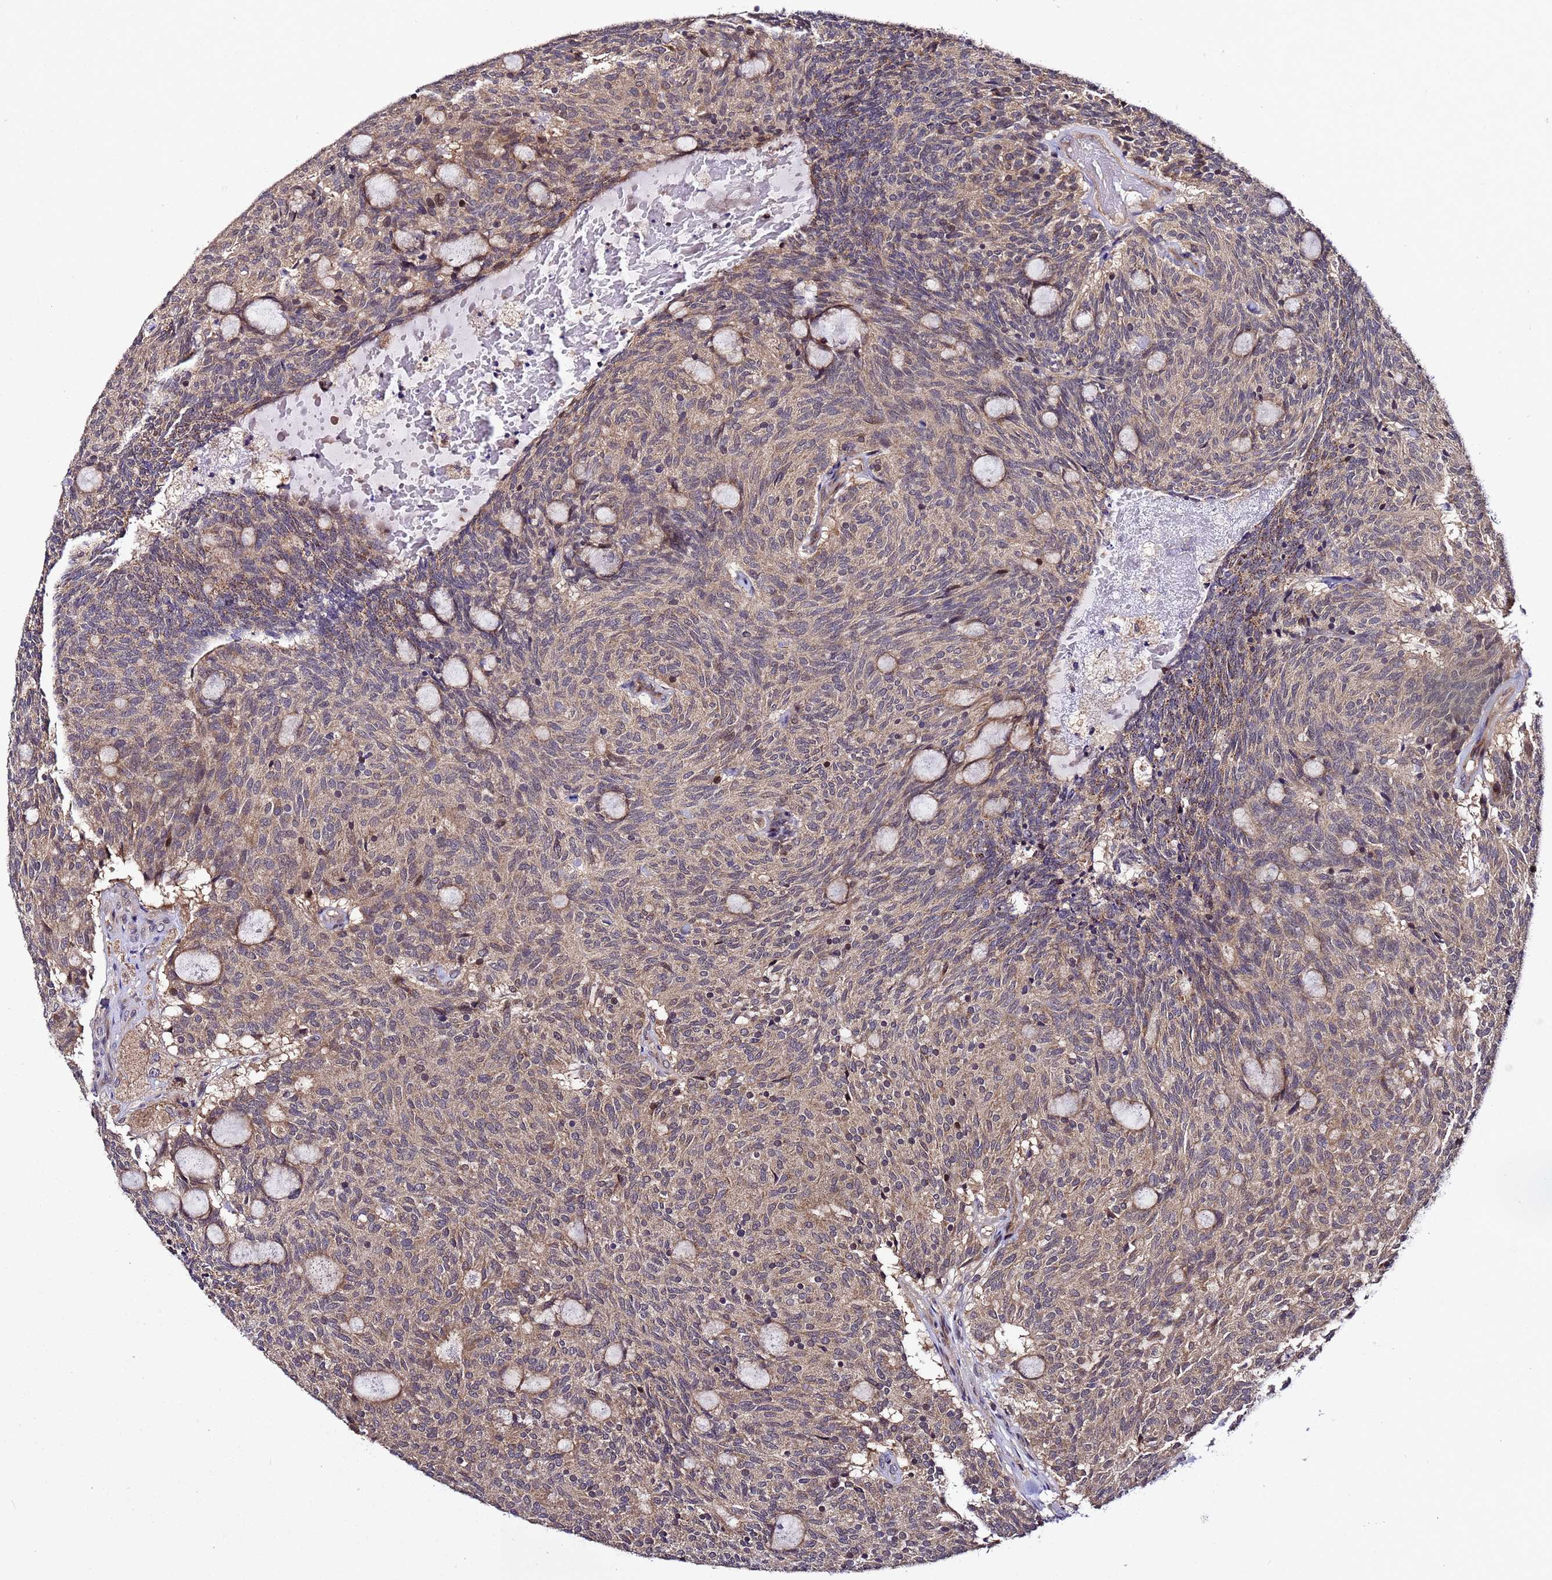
{"staining": {"intensity": "weak", "quantity": ">75%", "location": "cytoplasmic/membranous"}, "tissue": "carcinoid", "cell_type": "Tumor cells", "image_type": "cancer", "snomed": [{"axis": "morphology", "description": "Carcinoid, malignant, NOS"}, {"axis": "topography", "description": "Pancreas"}], "caption": "Carcinoid tissue shows weak cytoplasmic/membranous expression in about >75% of tumor cells", "gene": "PLXDC2", "patient": {"sex": "female", "age": 54}}